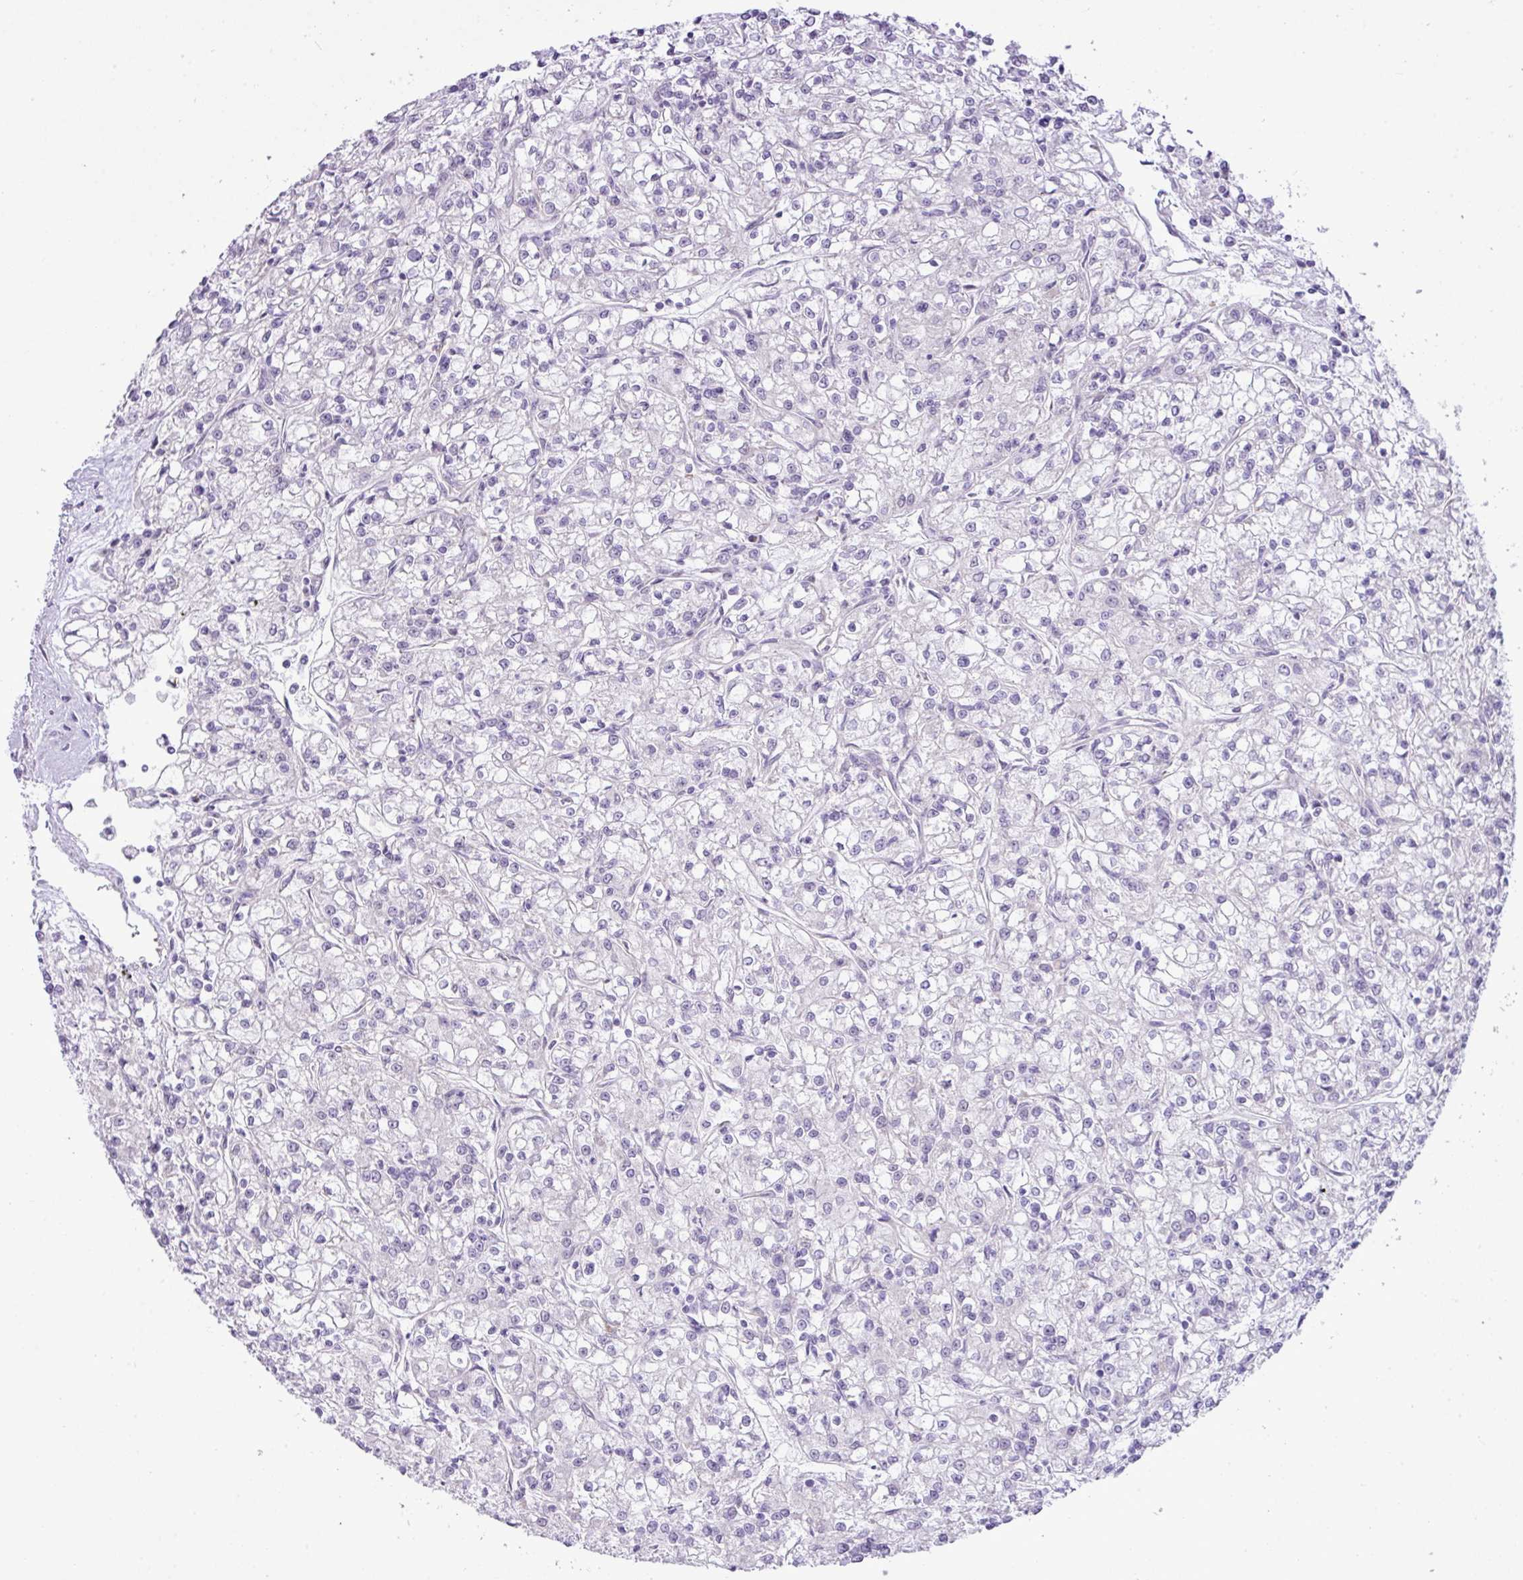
{"staining": {"intensity": "negative", "quantity": "none", "location": "none"}, "tissue": "renal cancer", "cell_type": "Tumor cells", "image_type": "cancer", "snomed": [{"axis": "morphology", "description": "Adenocarcinoma, NOS"}, {"axis": "topography", "description": "Kidney"}], "caption": "Immunohistochemistry (IHC) of human renal cancer (adenocarcinoma) demonstrates no expression in tumor cells.", "gene": "ELOA2", "patient": {"sex": "female", "age": 59}}